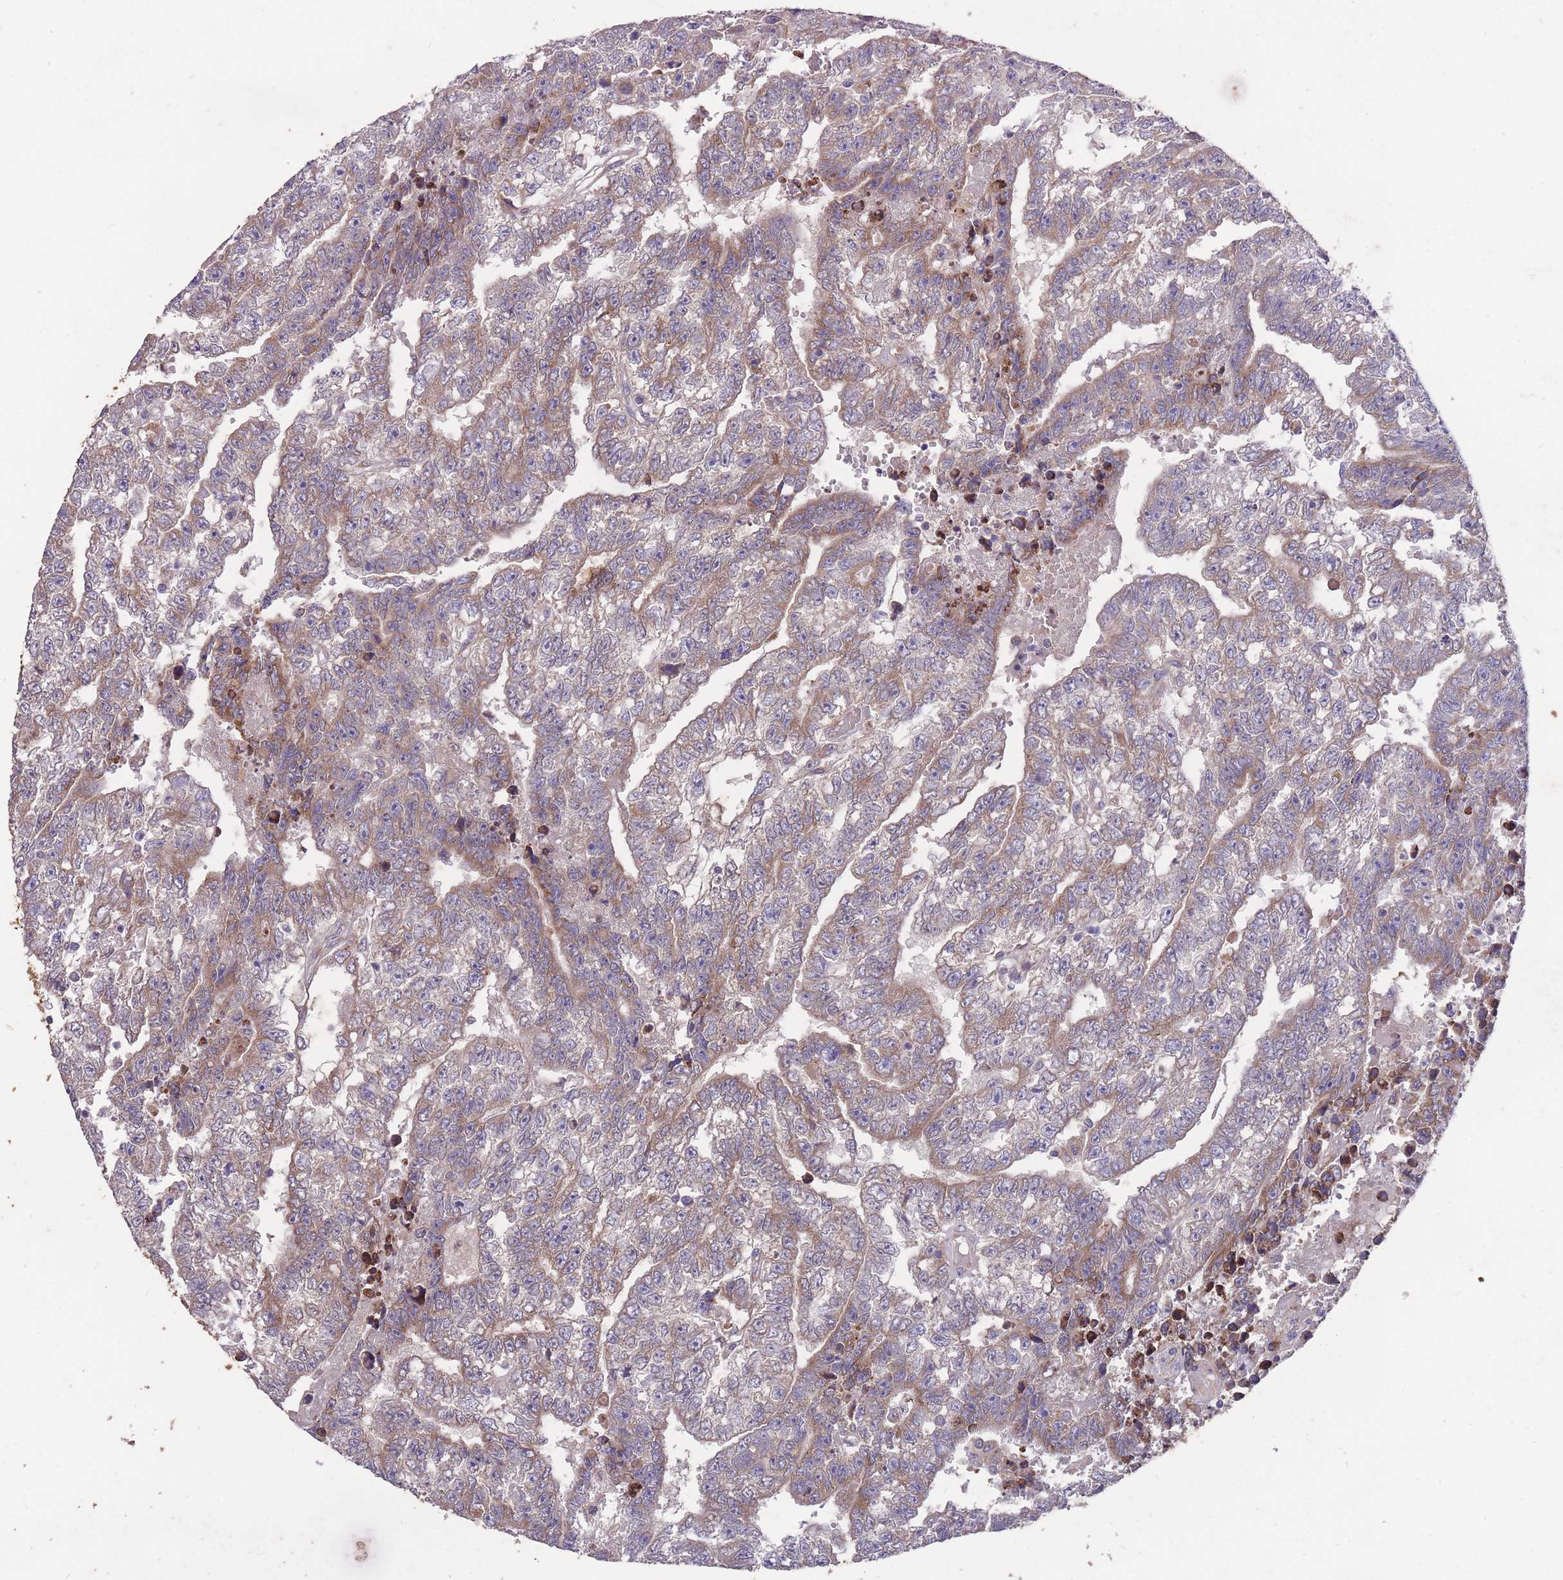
{"staining": {"intensity": "moderate", "quantity": "25%-75%", "location": "cytoplasmic/membranous"}, "tissue": "testis cancer", "cell_type": "Tumor cells", "image_type": "cancer", "snomed": [{"axis": "morphology", "description": "Carcinoma, Embryonal, NOS"}, {"axis": "topography", "description": "Testis"}], "caption": "Embryonal carcinoma (testis) was stained to show a protein in brown. There is medium levels of moderate cytoplasmic/membranous positivity in about 25%-75% of tumor cells.", "gene": "STIM2", "patient": {"sex": "male", "age": 25}}